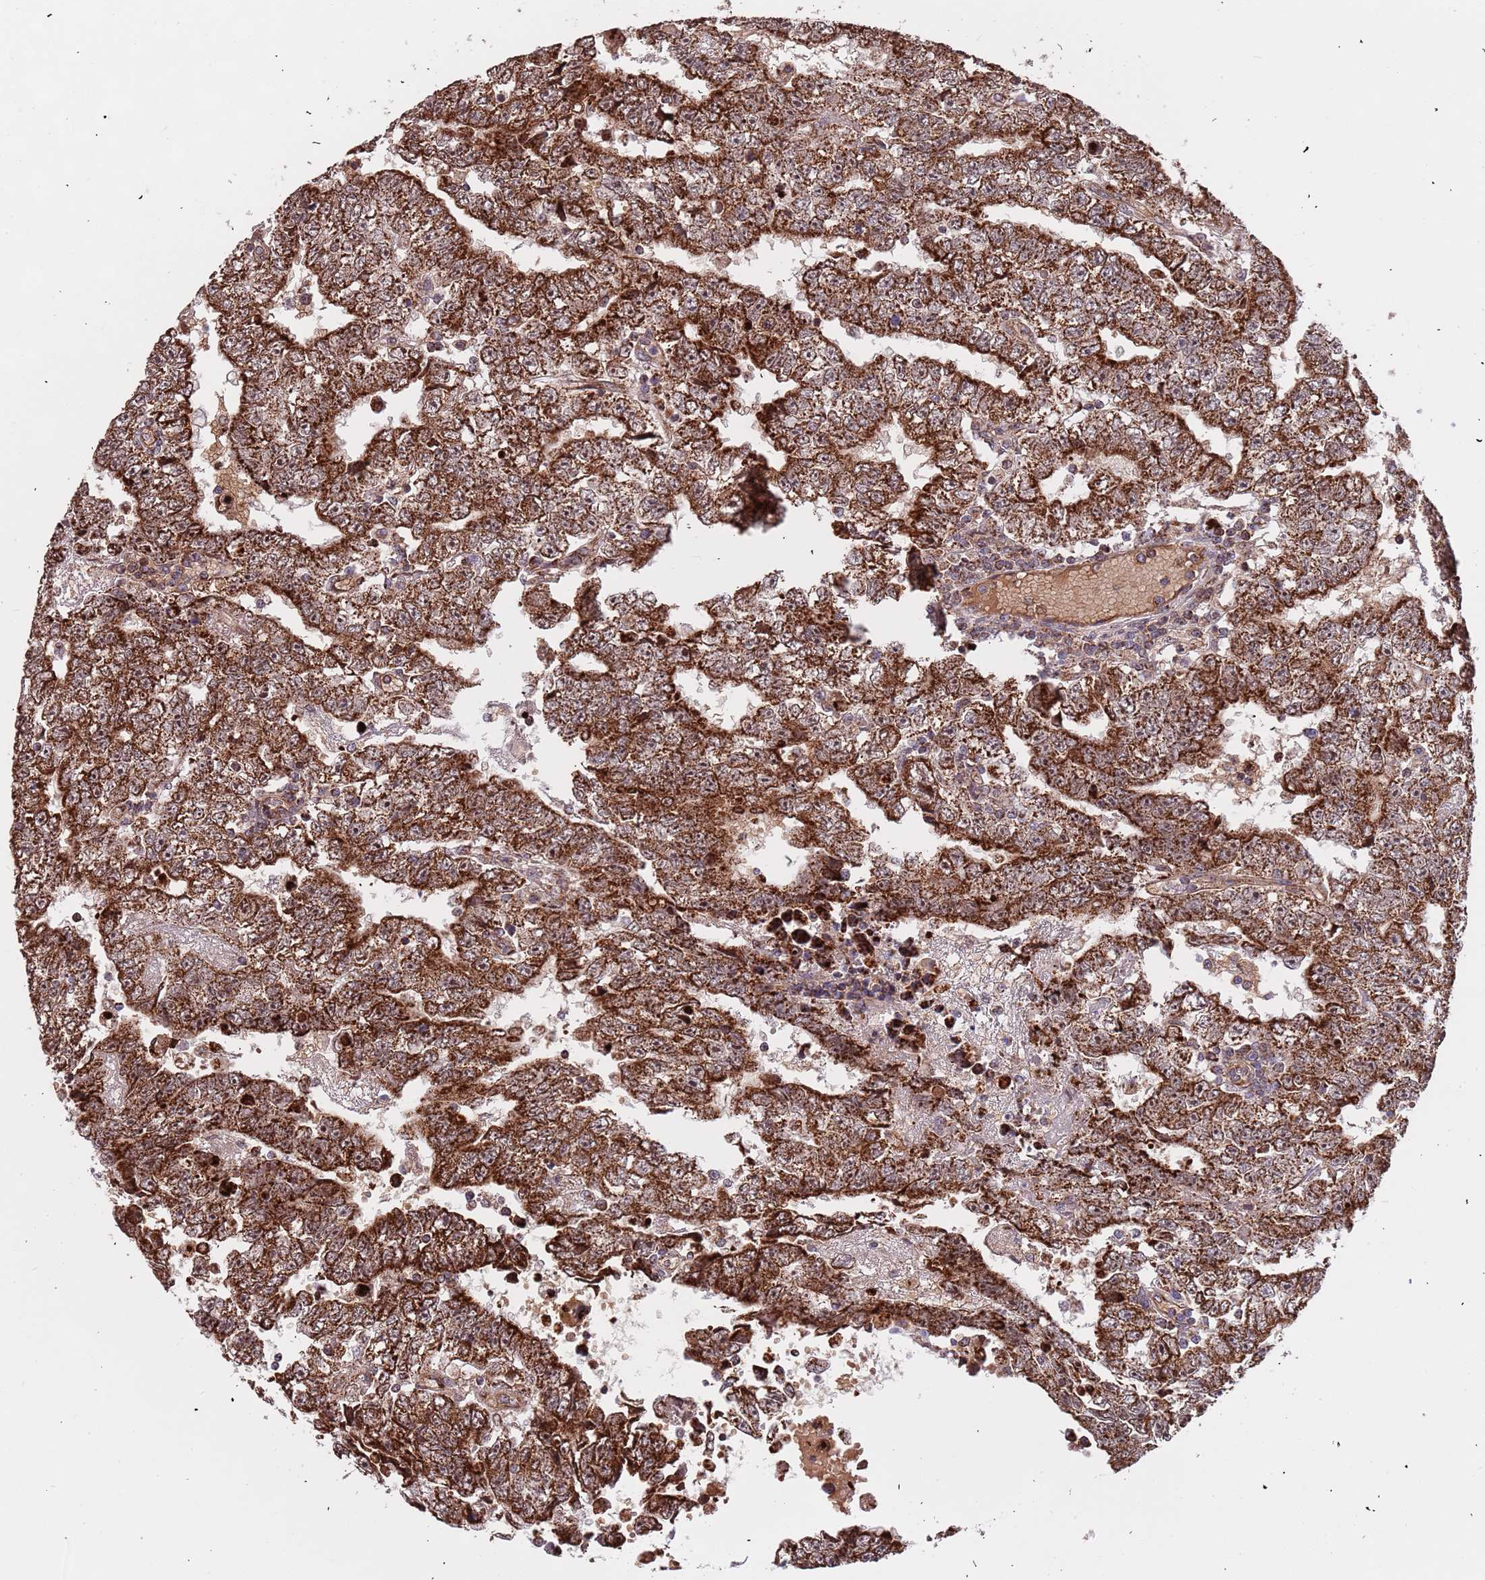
{"staining": {"intensity": "moderate", "quantity": ">75%", "location": "cytoplasmic/membranous"}, "tissue": "testis cancer", "cell_type": "Tumor cells", "image_type": "cancer", "snomed": [{"axis": "morphology", "description": "Carcinoma, Embryonal, NOS"}, {"axis": "topography", "description": "Testis"}], "caption": "Testis cancer (embryonal carcinoma) stained for a protein shows moderate cytoplasmic/membranous positivity in tumor cells. (DAB (3,3'-diaminobenzidine) IHC with brightfield microscopy, high magnification).", "gene": "DCHS1", "patient": {"sex": "male", "age": 25}}